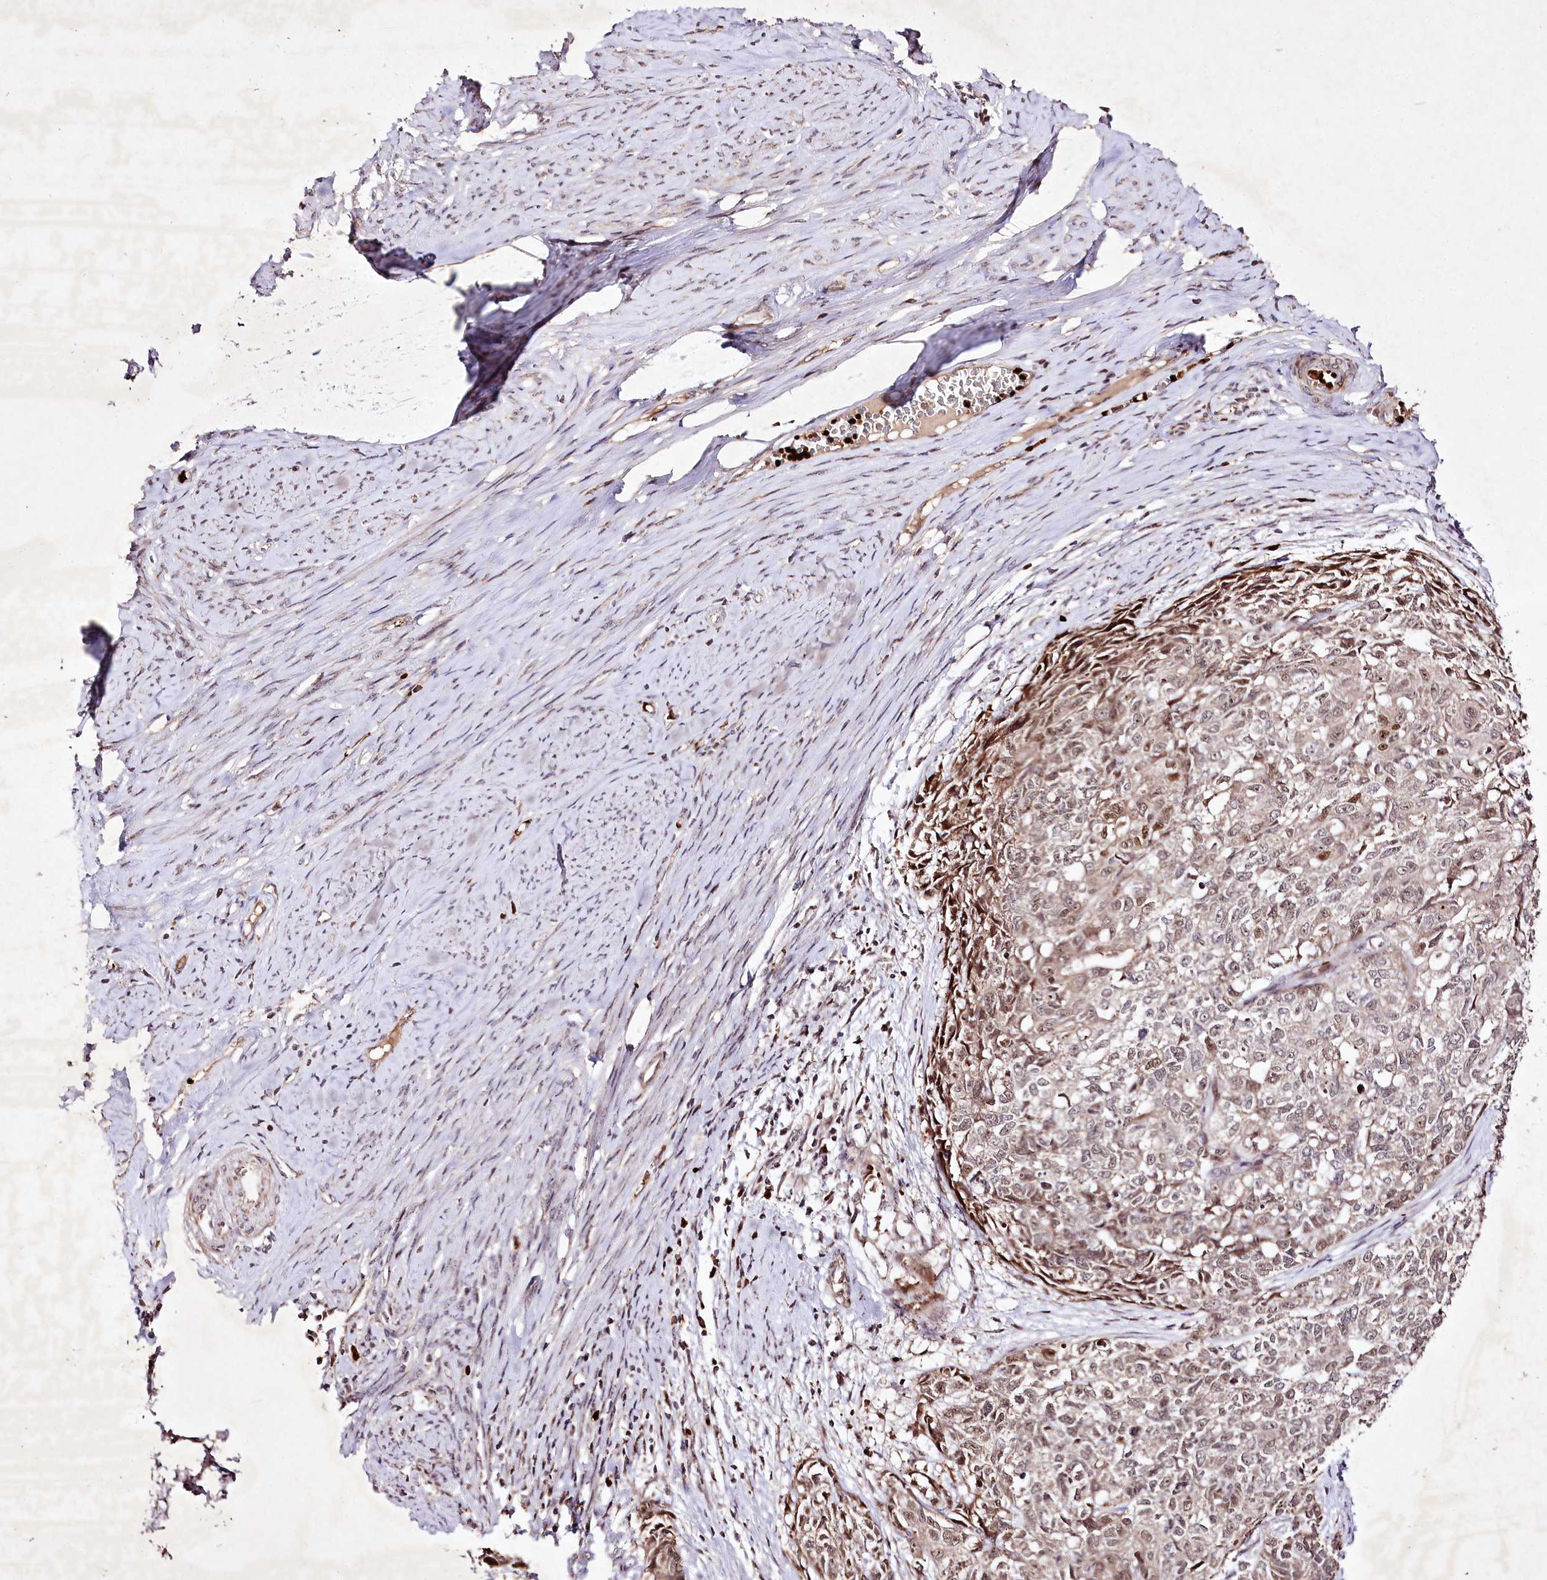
{"staining": {"intensity": "weak", "quantity": "25%-75%", "location": "nuclear"}, "tissue": "cervical cancer", "cell_type": "Tumor cells", "image_type": "cancer", "snomed": [{"axis": "morphology", "description": "Squamous cell carcinoma, NOS"}, {"axis": "topography", "description": "Cervix"}], "caption": "Cervical cancer stained with a brown dye displays weak nuclear positive staining in approximately 25%-75% of tumor cells.", "gene": "DMP1", "patient": {"sex": "female", "age": 63}}